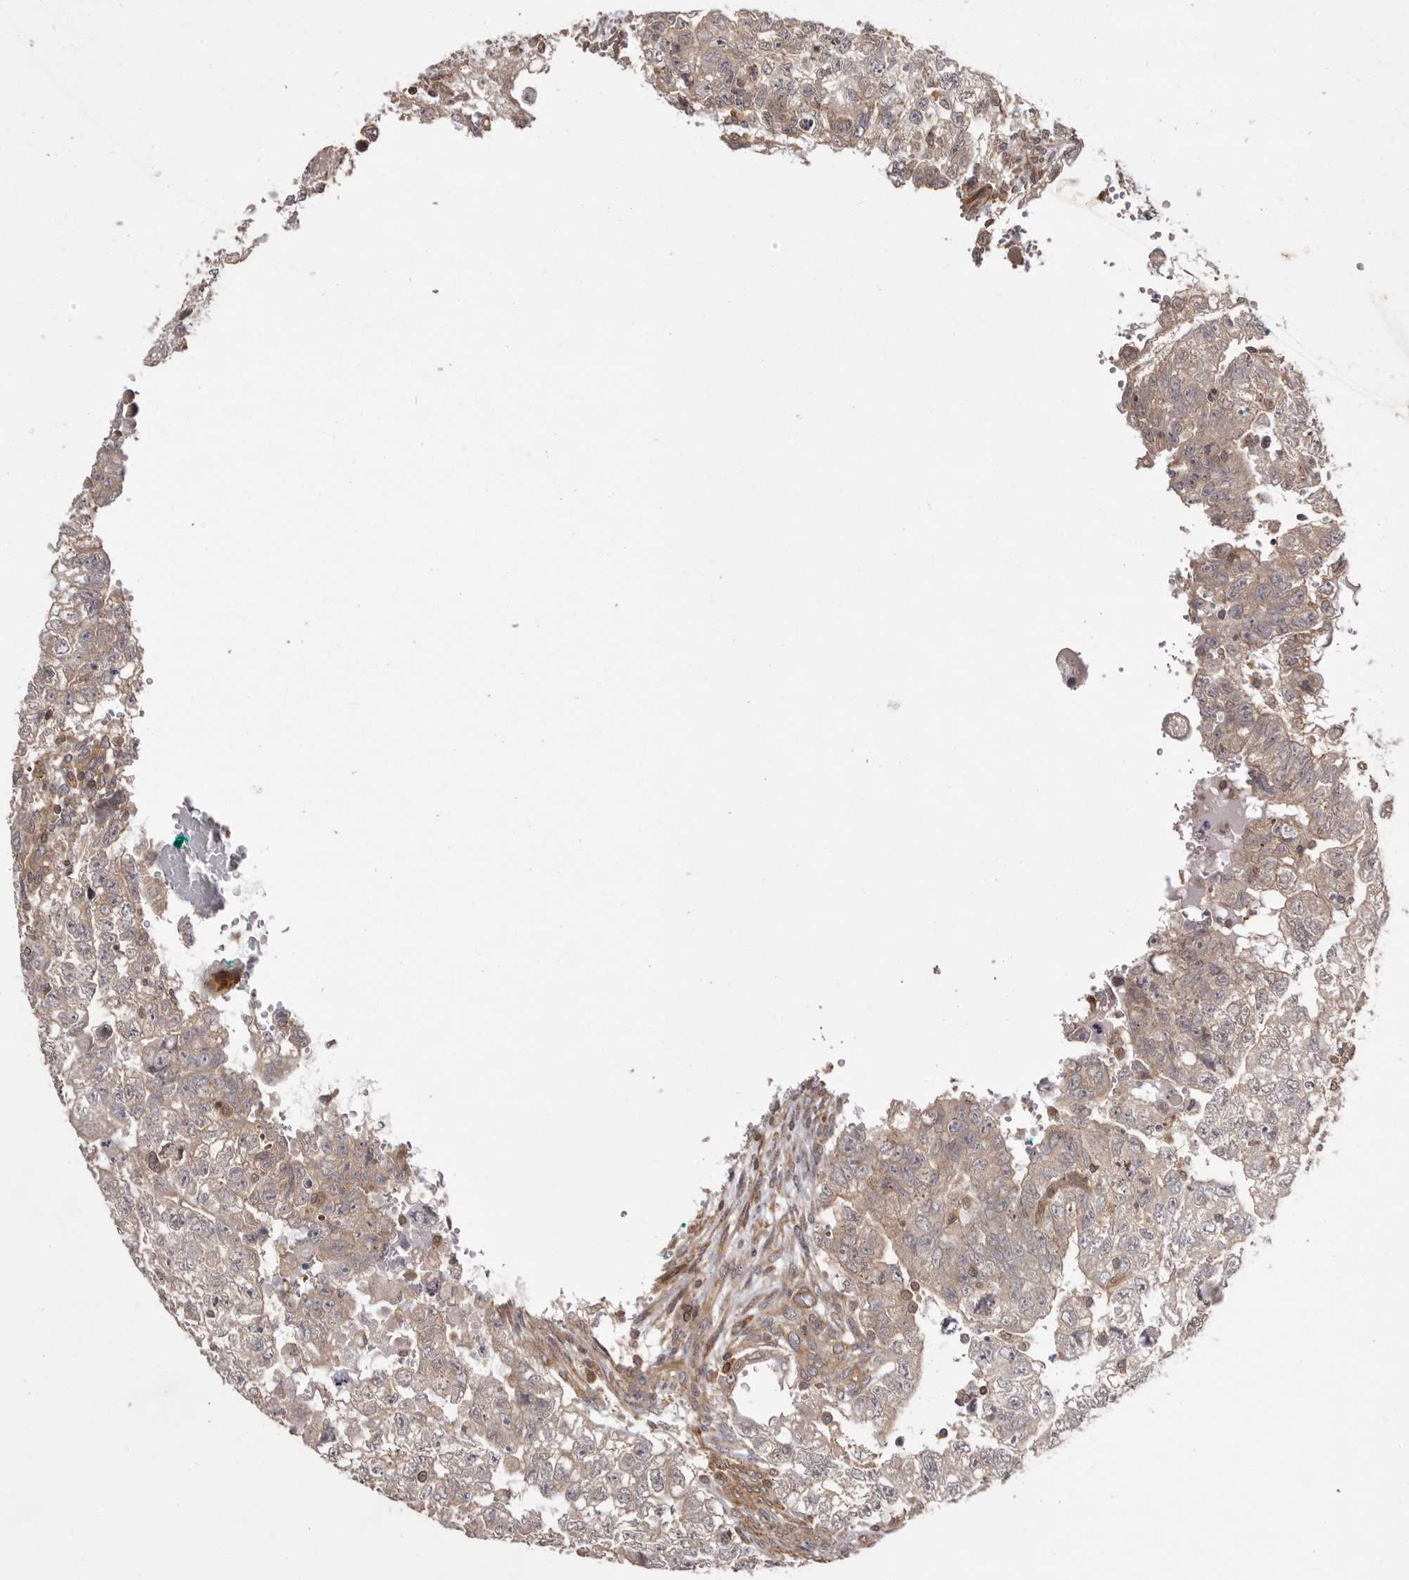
{"staining": {"intensity": "negative", "quantity": "none", "location": "none"}, "tissue": "testis cancer", "cell_type": "Tumor cells", "image_type": "cancer", "snomed": [{"axis": "morphology", "description": "Carcinoma, Embryonal, NOS"}, {"axis": "topography", "description": "Testis"}], "caption": "Protein analysis of testis cancer (embryonal carcinoma) demonstrates no significant expression in tumor cells. (Stains: DAB (3,3'-diaminobenzidine) immunohistochemistry (IHC) with hematoxylin counter stain, Microscopy: brightfield microscopy at high magnification).", "gene": "NFKBIA", "patient": {"sex": "male", "age": 37}}